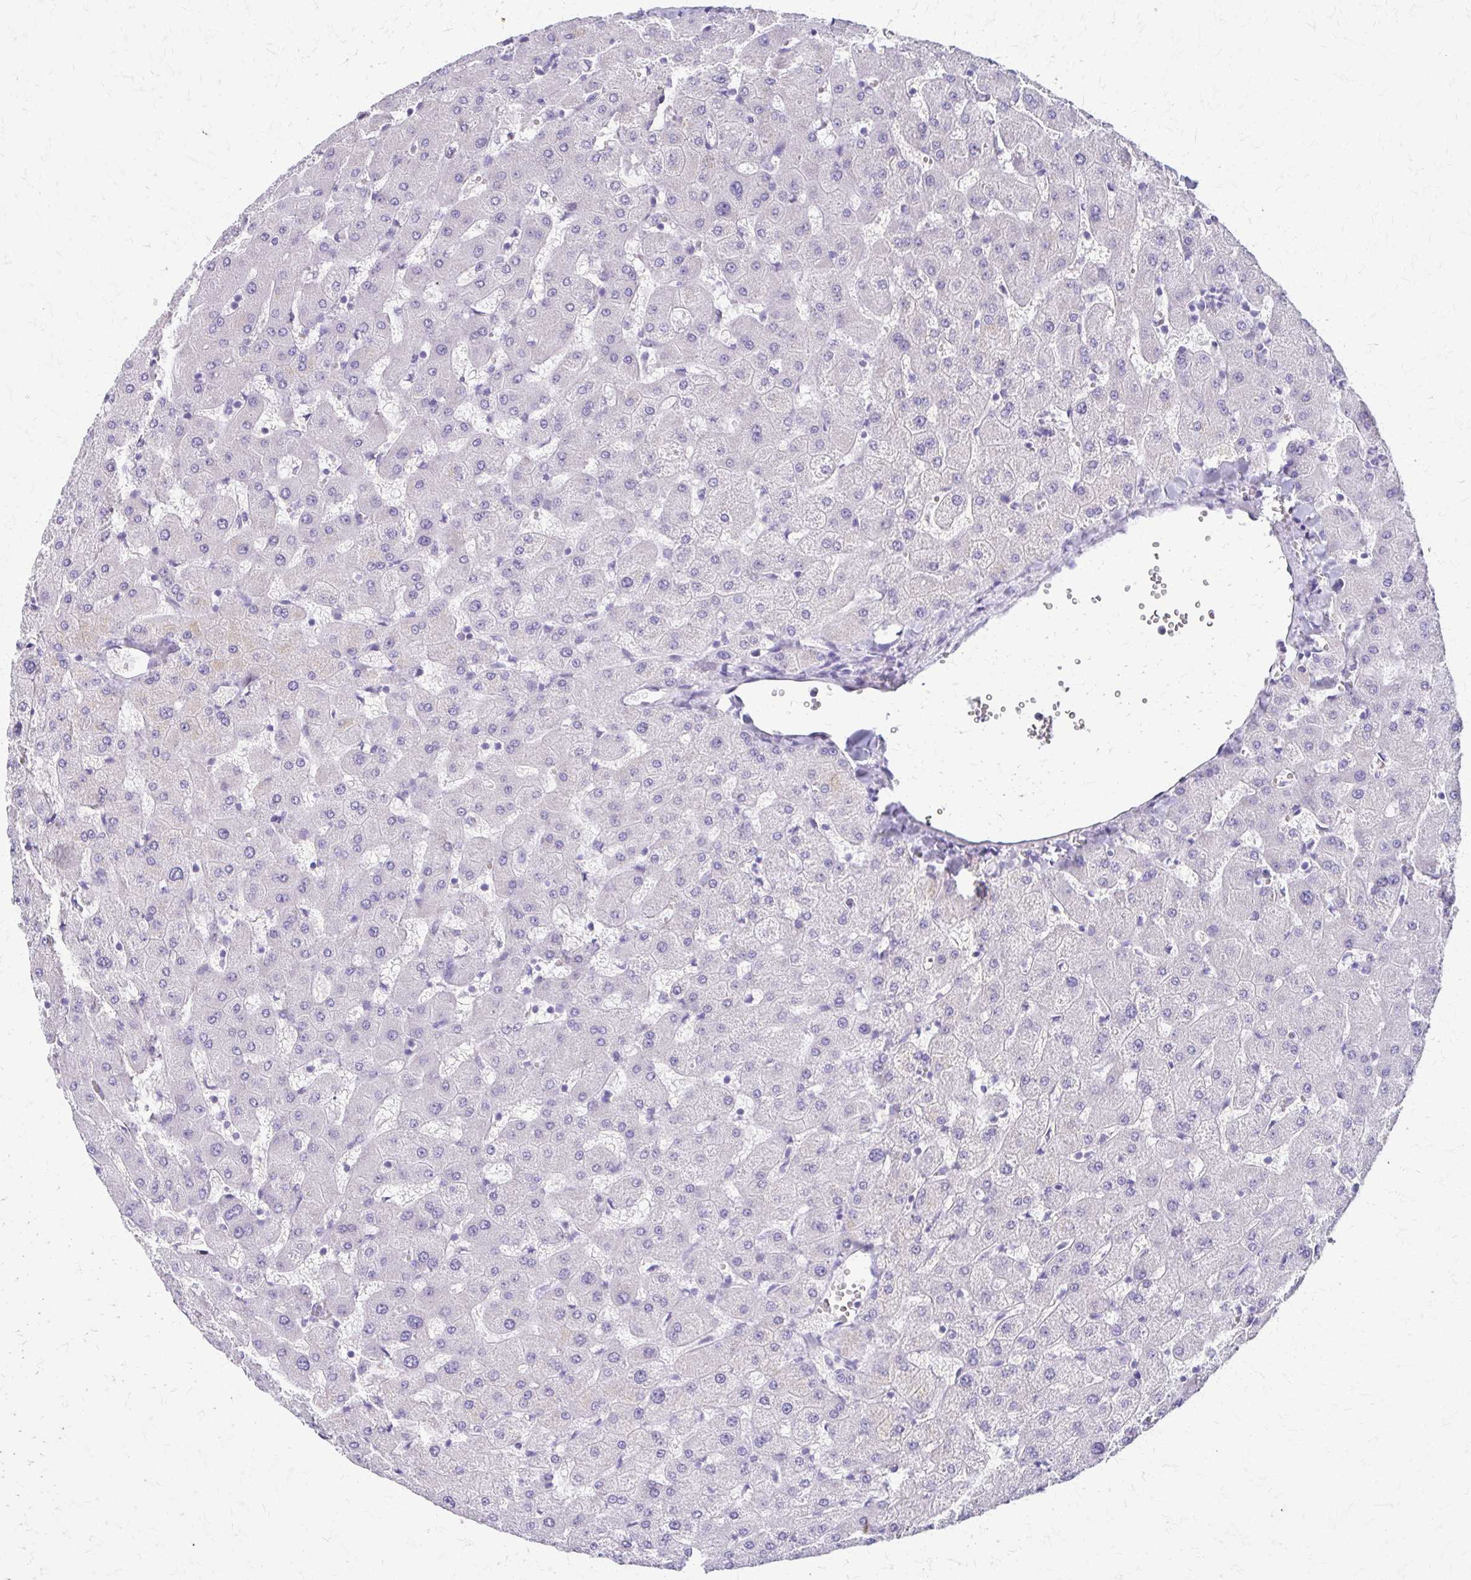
{"staining": {"intensity": "weak", "quantity": "25%-75%", "location": "cytoplasmic/membranous"}, "tissue": "liver", "cell_type": "Cholangiocytes", "image_type": "normal", "snomed": [{"axis": "morphology", "description": "Normal tissue, NOS"}, {"axis": "topography", "description": "Liver"}], "caption": "Protein positivity by immunohistochemistry (IHC) reveals weak cytoplasmic/membranous staining in about 25%-75% of cholangiocytes in normal liver.", "gene": "ZSCAN5B", "patient": {"sex": "female", "age": 63}}